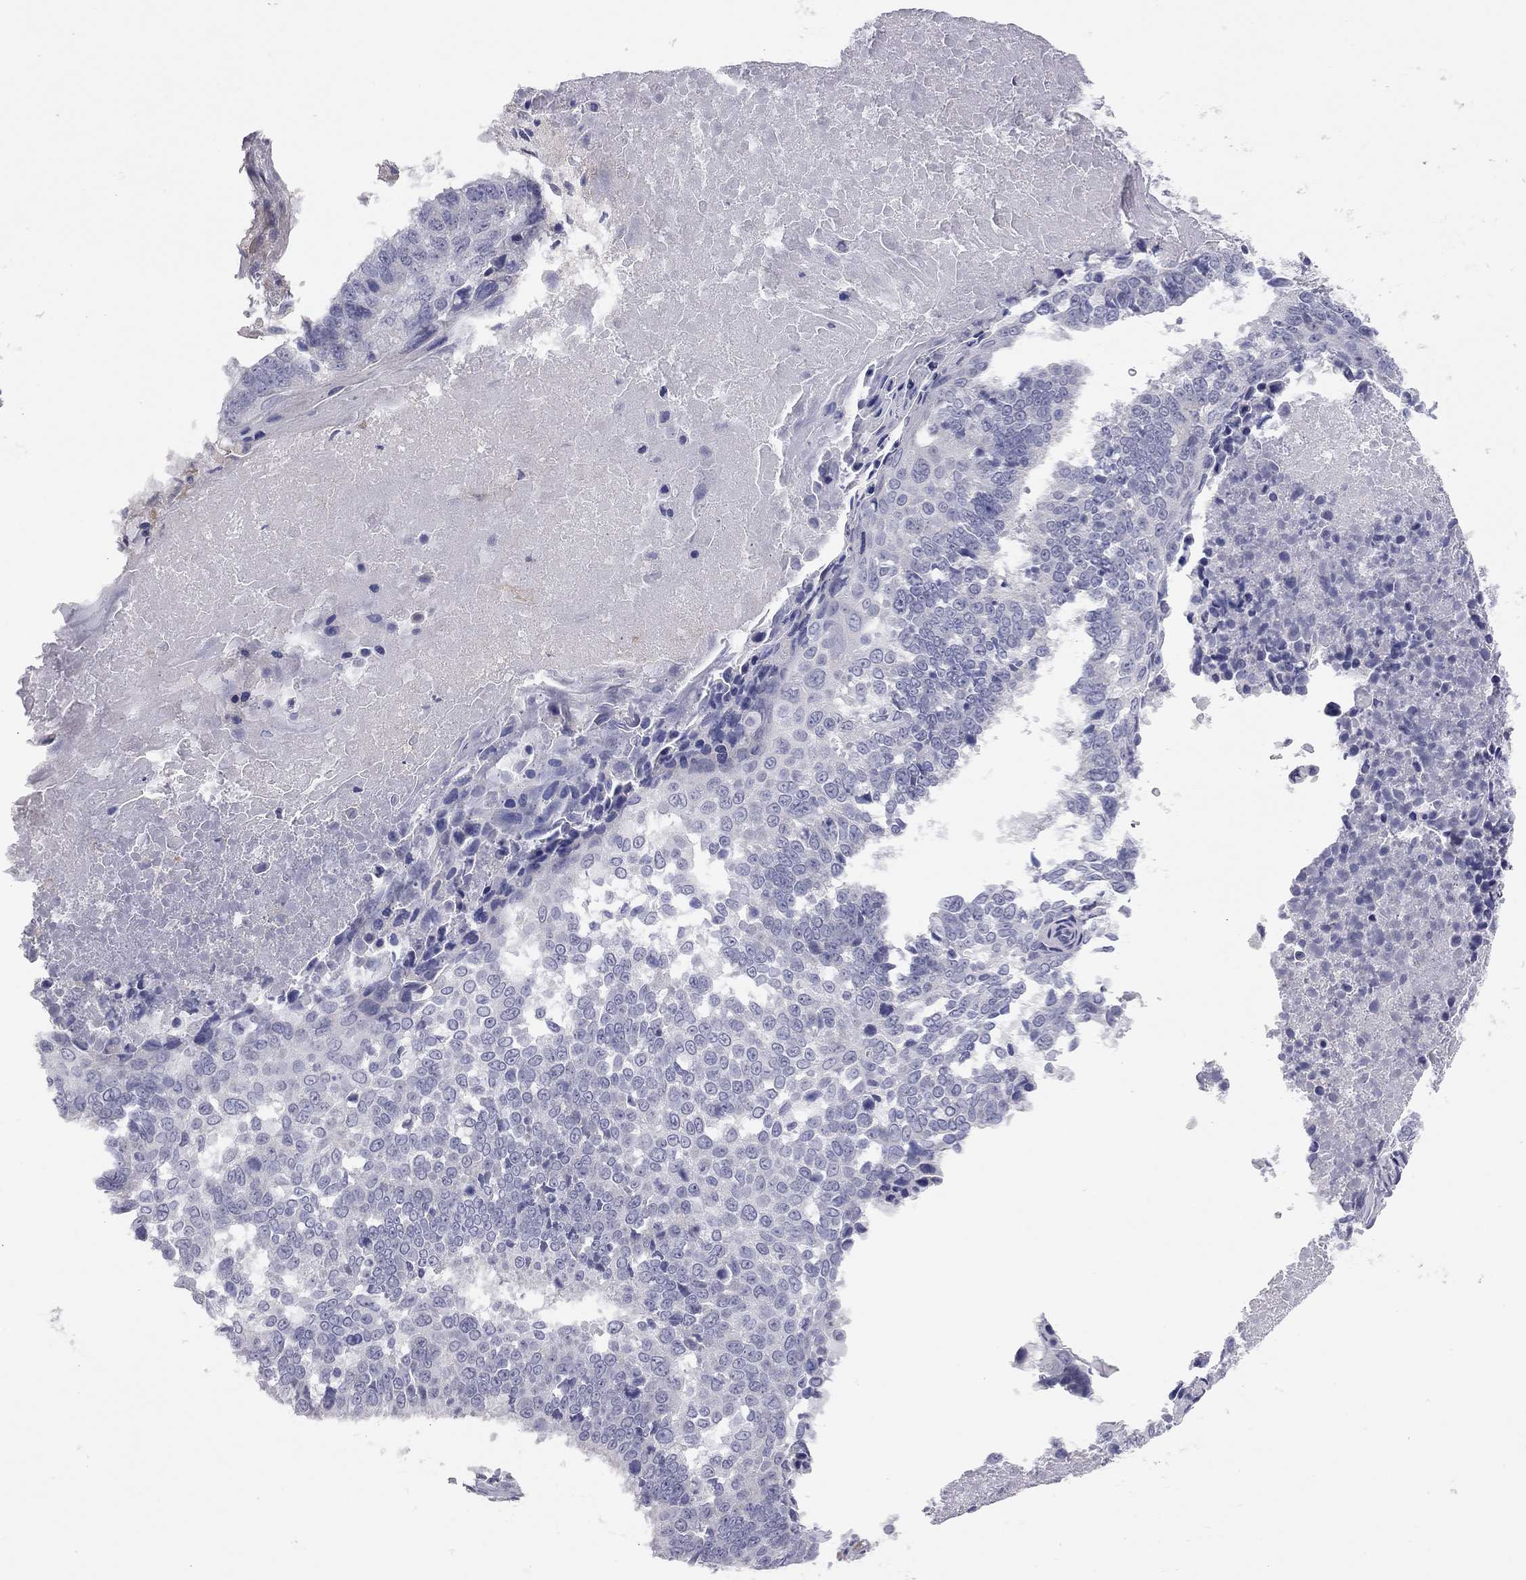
{"staining": {"intensity": "negative", "quantity": "none", "location": "none"}, "tissue": "lung cancer", "cell_type": "Tumor cells", "image_type": "cancer", "snomed": [{"axis": "morphology", "description": "Squamous cell carcinoma, NOS"}, {"axis": "topography", "description": "Lung"}], "caption": "Lung cancer was stained to show a protein in brown. There is no significant staining in tumor cells.", "gene": "GPRC5B", "patient": {"sex": "male", "age": 73}}